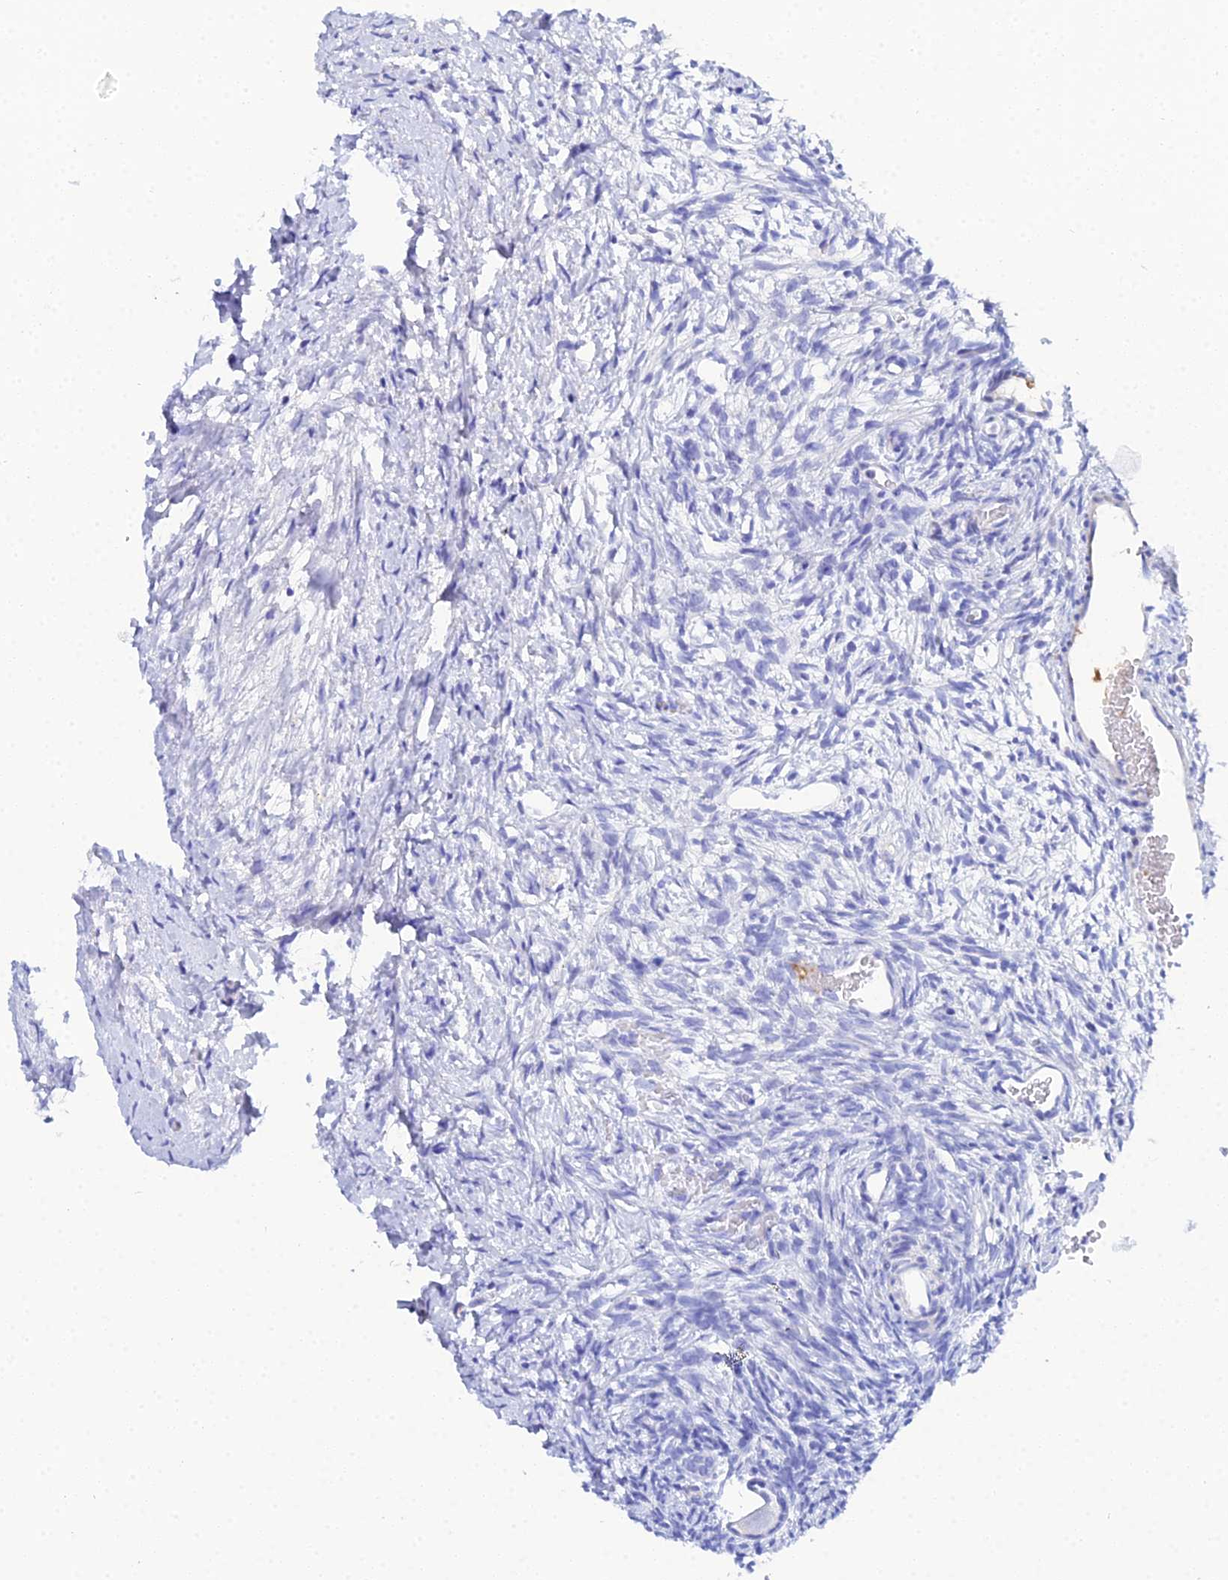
{"staining": {"intensity": "negative", "quantity": "none", "location": "none"}, "tissue": "ovary", "cell_type": "Ovarian stroma cells", "image_type": "normal", "snomed": [{"axis": "morphology", "description": "Normal tissue, NOS"}, {"axis": "topography", "description": "Ovary"}], "caption": "The histopathology image exhibits no significant positivity in ovarian stroma cells of ovary. Nuclei are stained in blue.", "gene": "CELA3A", "patient": {"sex": "female", "age": 39}}